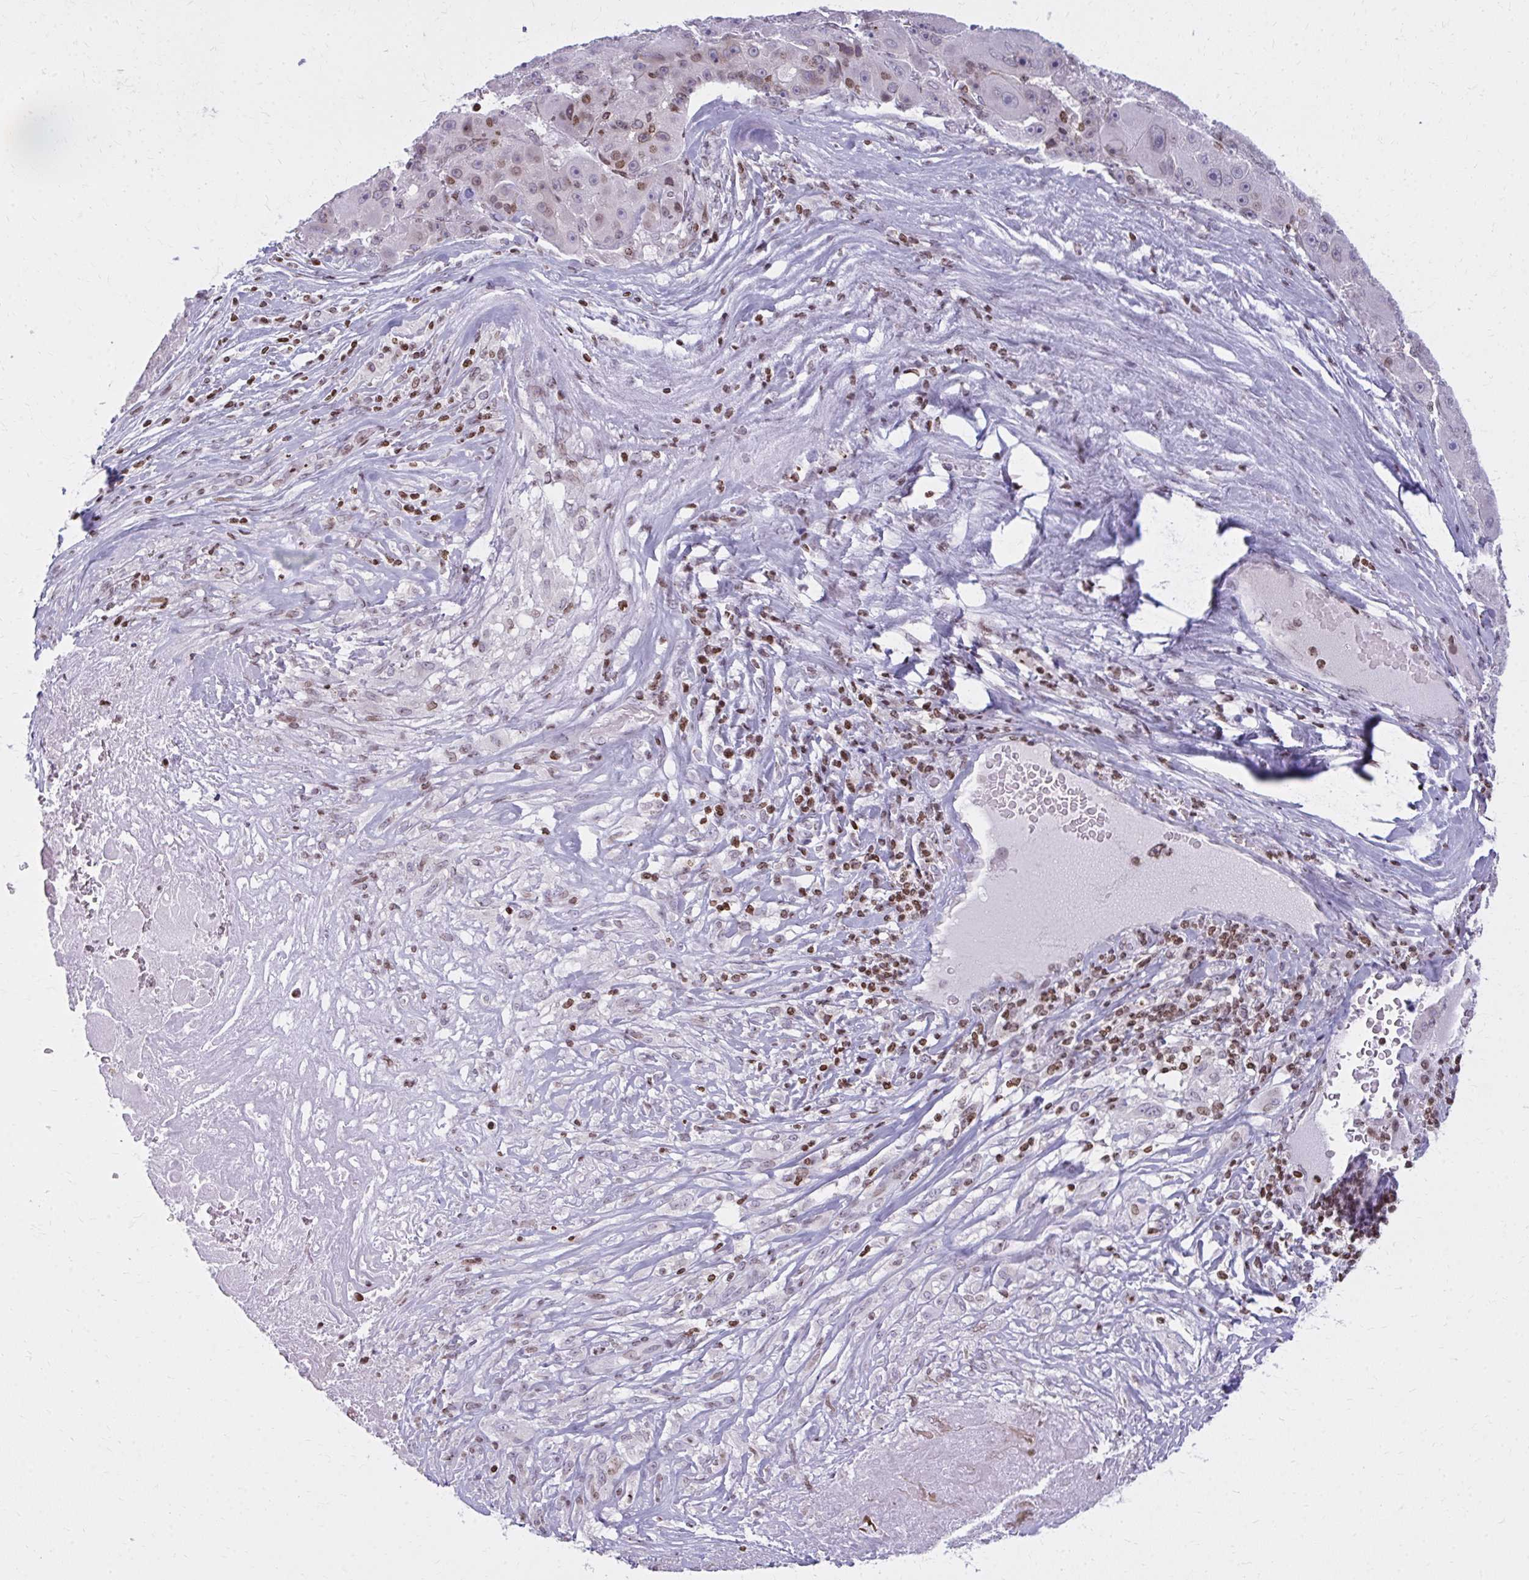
{"staining": {"intensity": "weak", "quantity": "<25%", "location": "nuclear"}, "tissue": "liver cancer", "cell_type": "Tumor cells", "image_type": "cancer", "snomed": [{"axis": "morphology", "description": "Carcinoma, Hepatocellular, NOS"}, {"axis": "topography", "description": "Liver"}], "caption": "DAB immunohistochemical staining of human hepatocellular carcinoma (liver) shows no significant staining in tumor cells.", "gene": "AP5M1", "patient": {"sex": "male", "age": 76}}